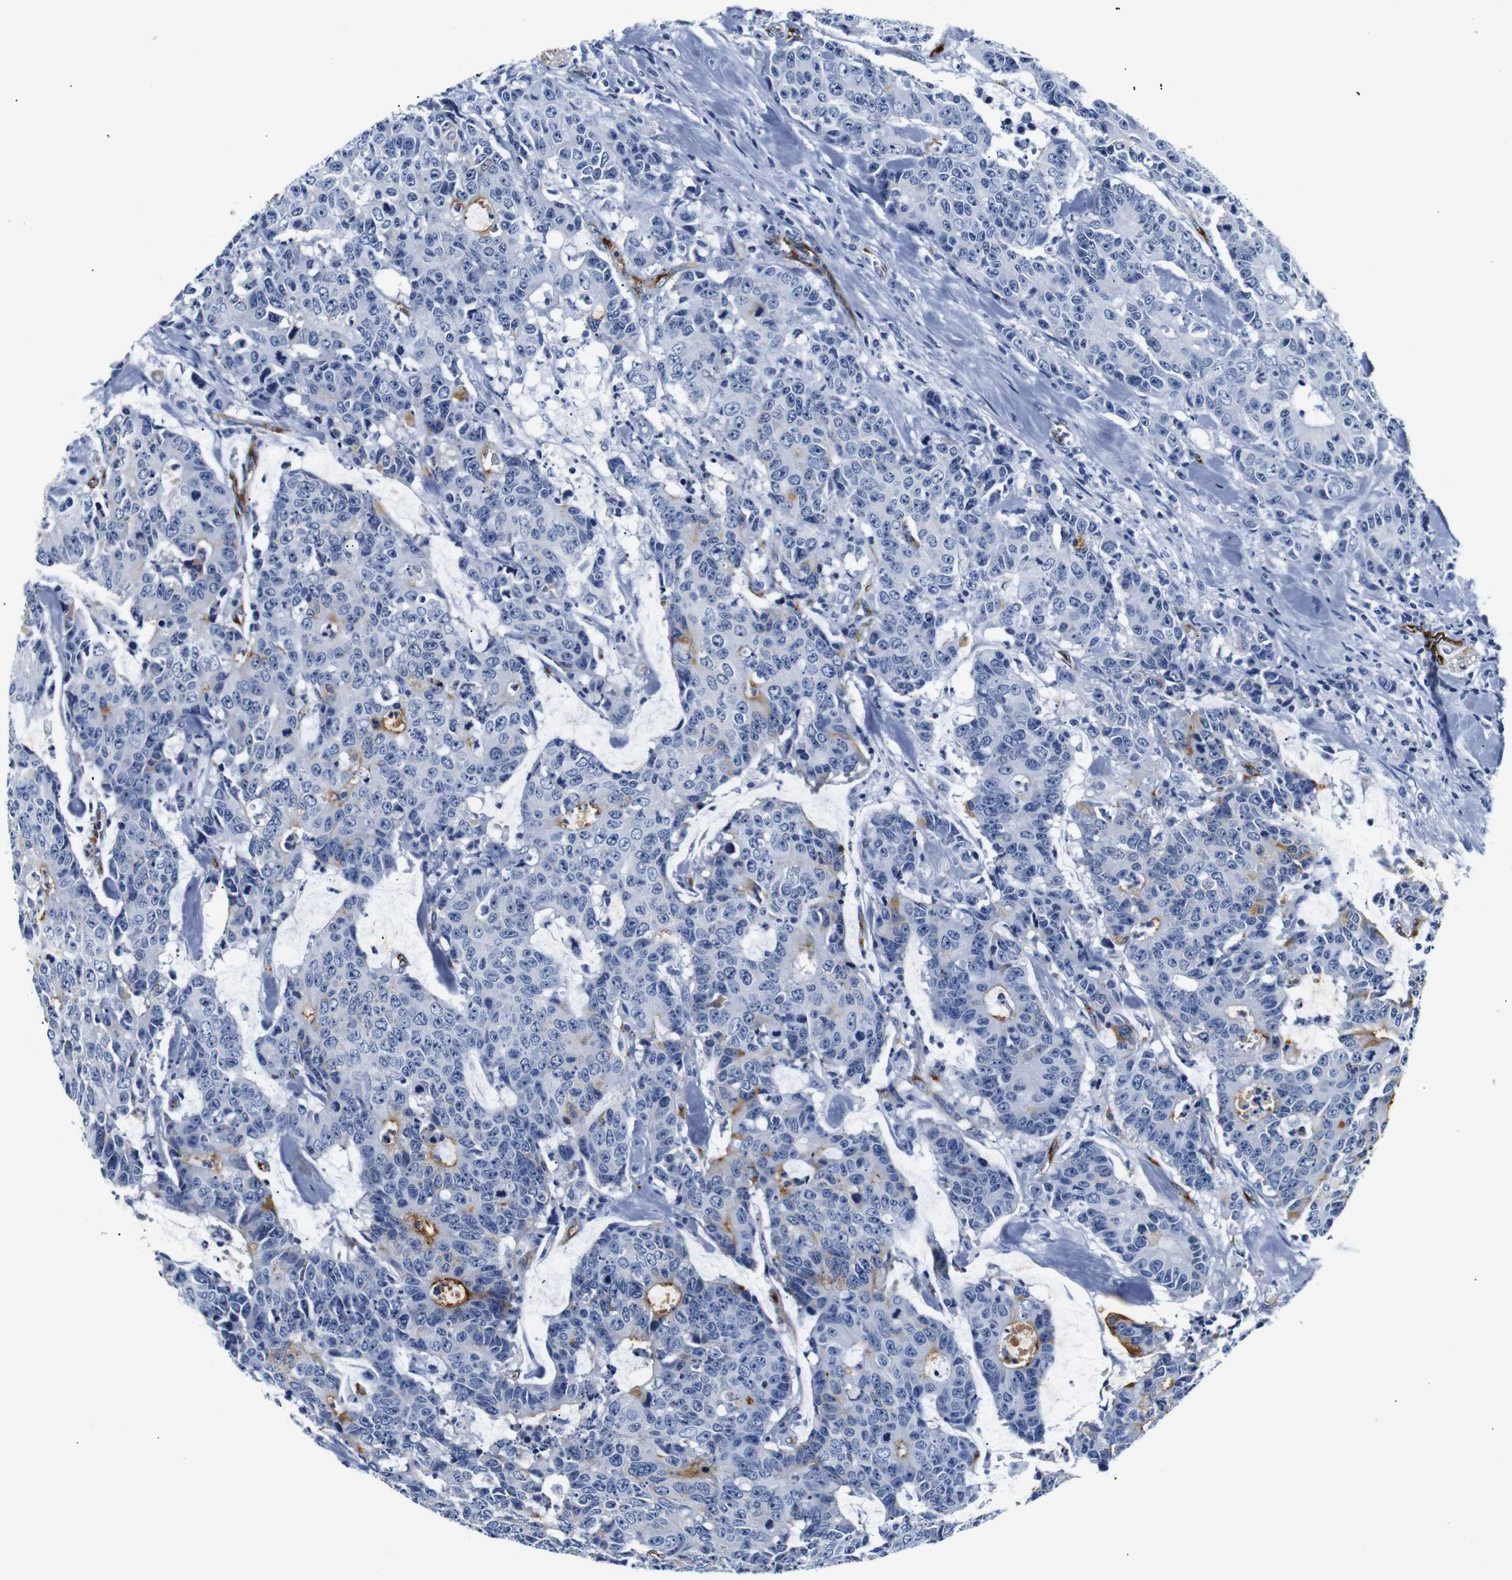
{"staining": {"intensity": "negative", "quantity": "none", "location": "none"}, "tissue": "colorectal cancer", "cell_type": "Tumor cells", "image_type": "cancer", "snomed": [{"axis": "morphology", "description": "Adenocarcinoma, NOS"}, {"axis": "topography", "description": "Colon"}], "caption": "Image shows no protein expression in tumor cells of colorectal cancer (adenocarcinoma) tissue. (Stains: DAB (3,3'-diaminobenzidine) immunohistochemistry with hematoxylin counter stain, Microscopy: brightfield microscopy at high magnification).", "gene": "MUC4", "patient": {"sex": "female", "age": 86}}